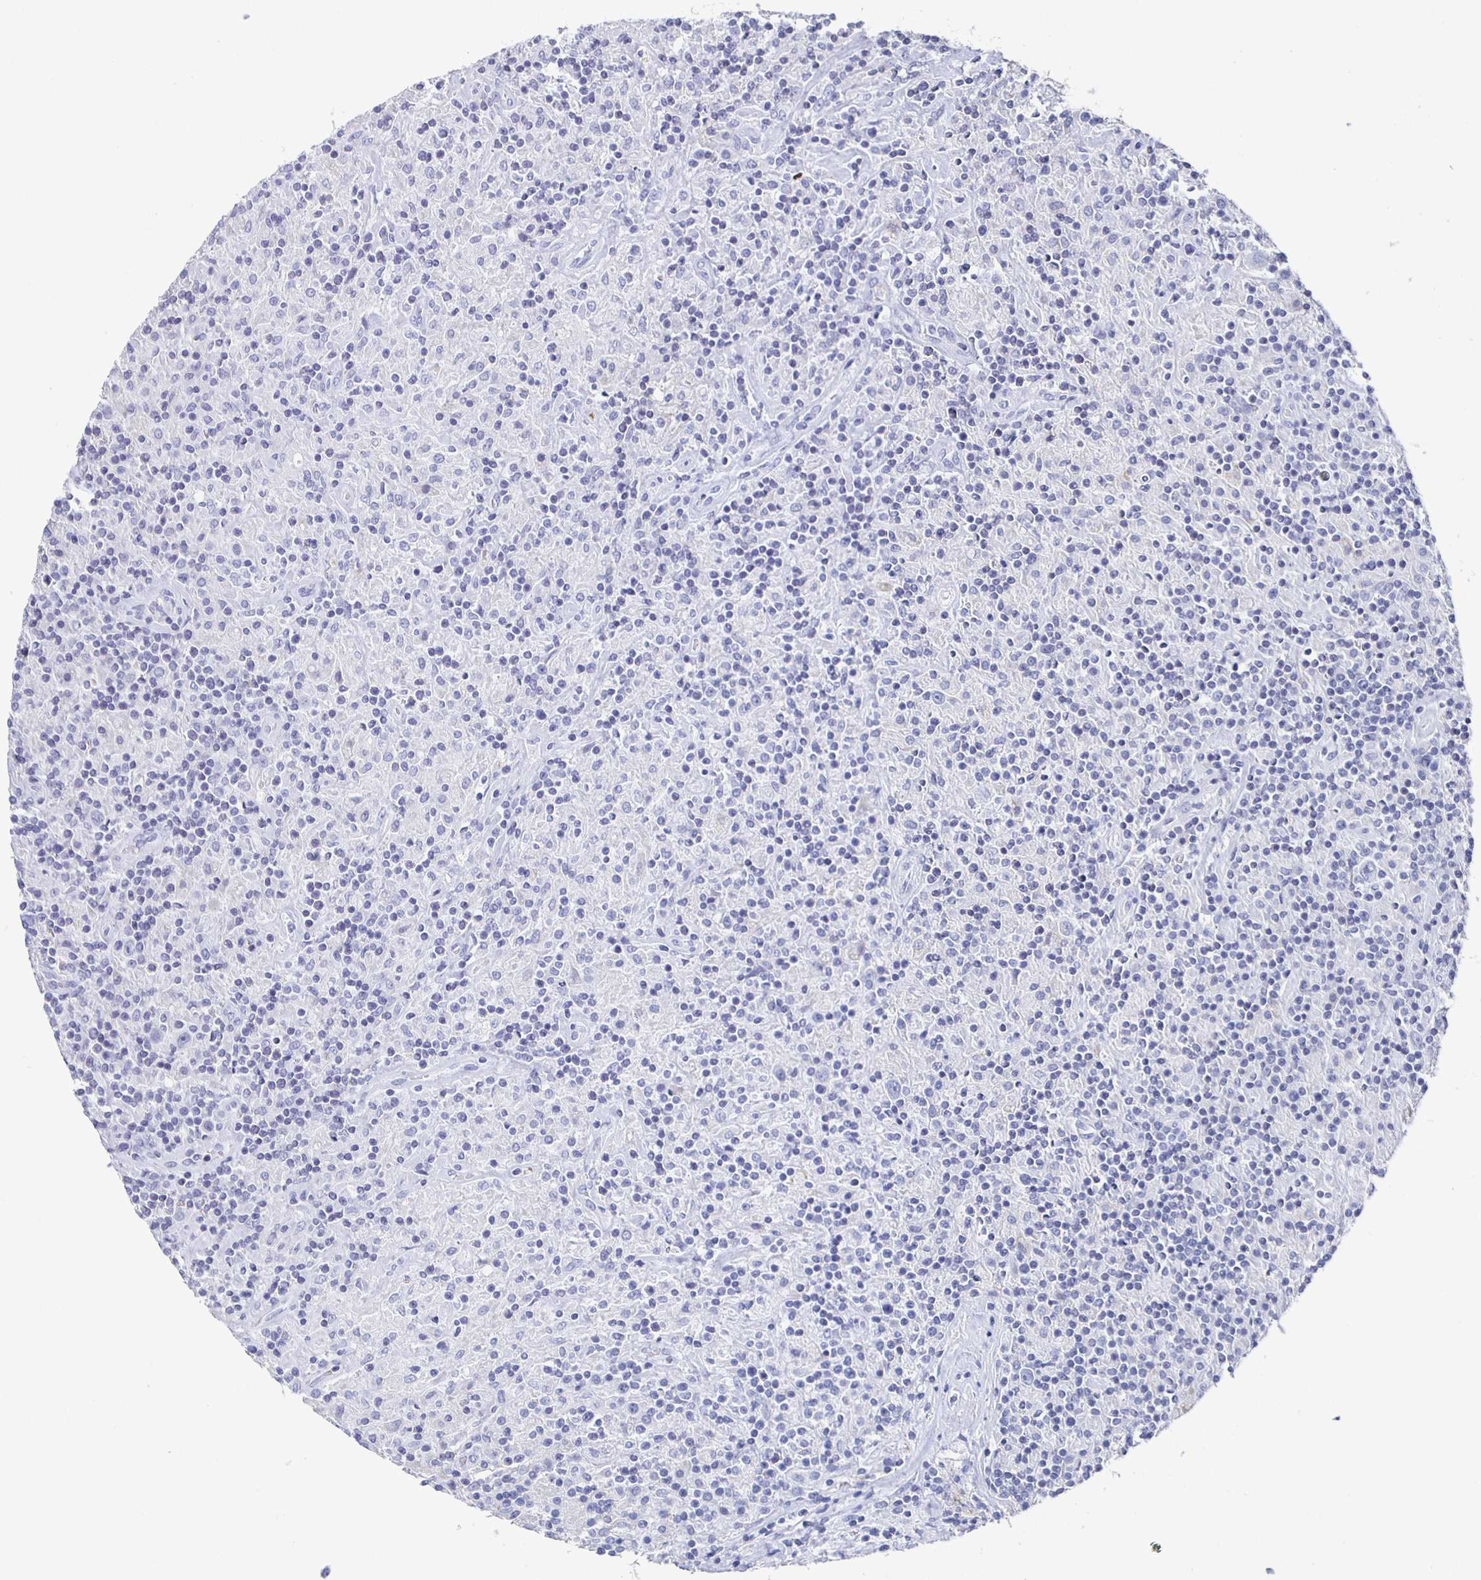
{"staining": {"intensity": "negative", "quantity": "none", "location": "none"}, "tissue": "lymphoma", "cell_type": "Tumor cells", "image_type": "cancer", "snomed": [{"axis": "morphology", "description": "Hodgkin's disease, NOS"}, {"axis": "topography", "description": "Lymph node"}], "caption": "Immunohistochemical staining of Hodgkin's disease reveals no significant staining in tumor cells. (Brightfield microscopy of DAB (3,3'-diaminobenzidine) immunohistochemistry (IHC) at high magnification).", "gene": "FGA", "patient": {"sex": "male", "age": 70}}